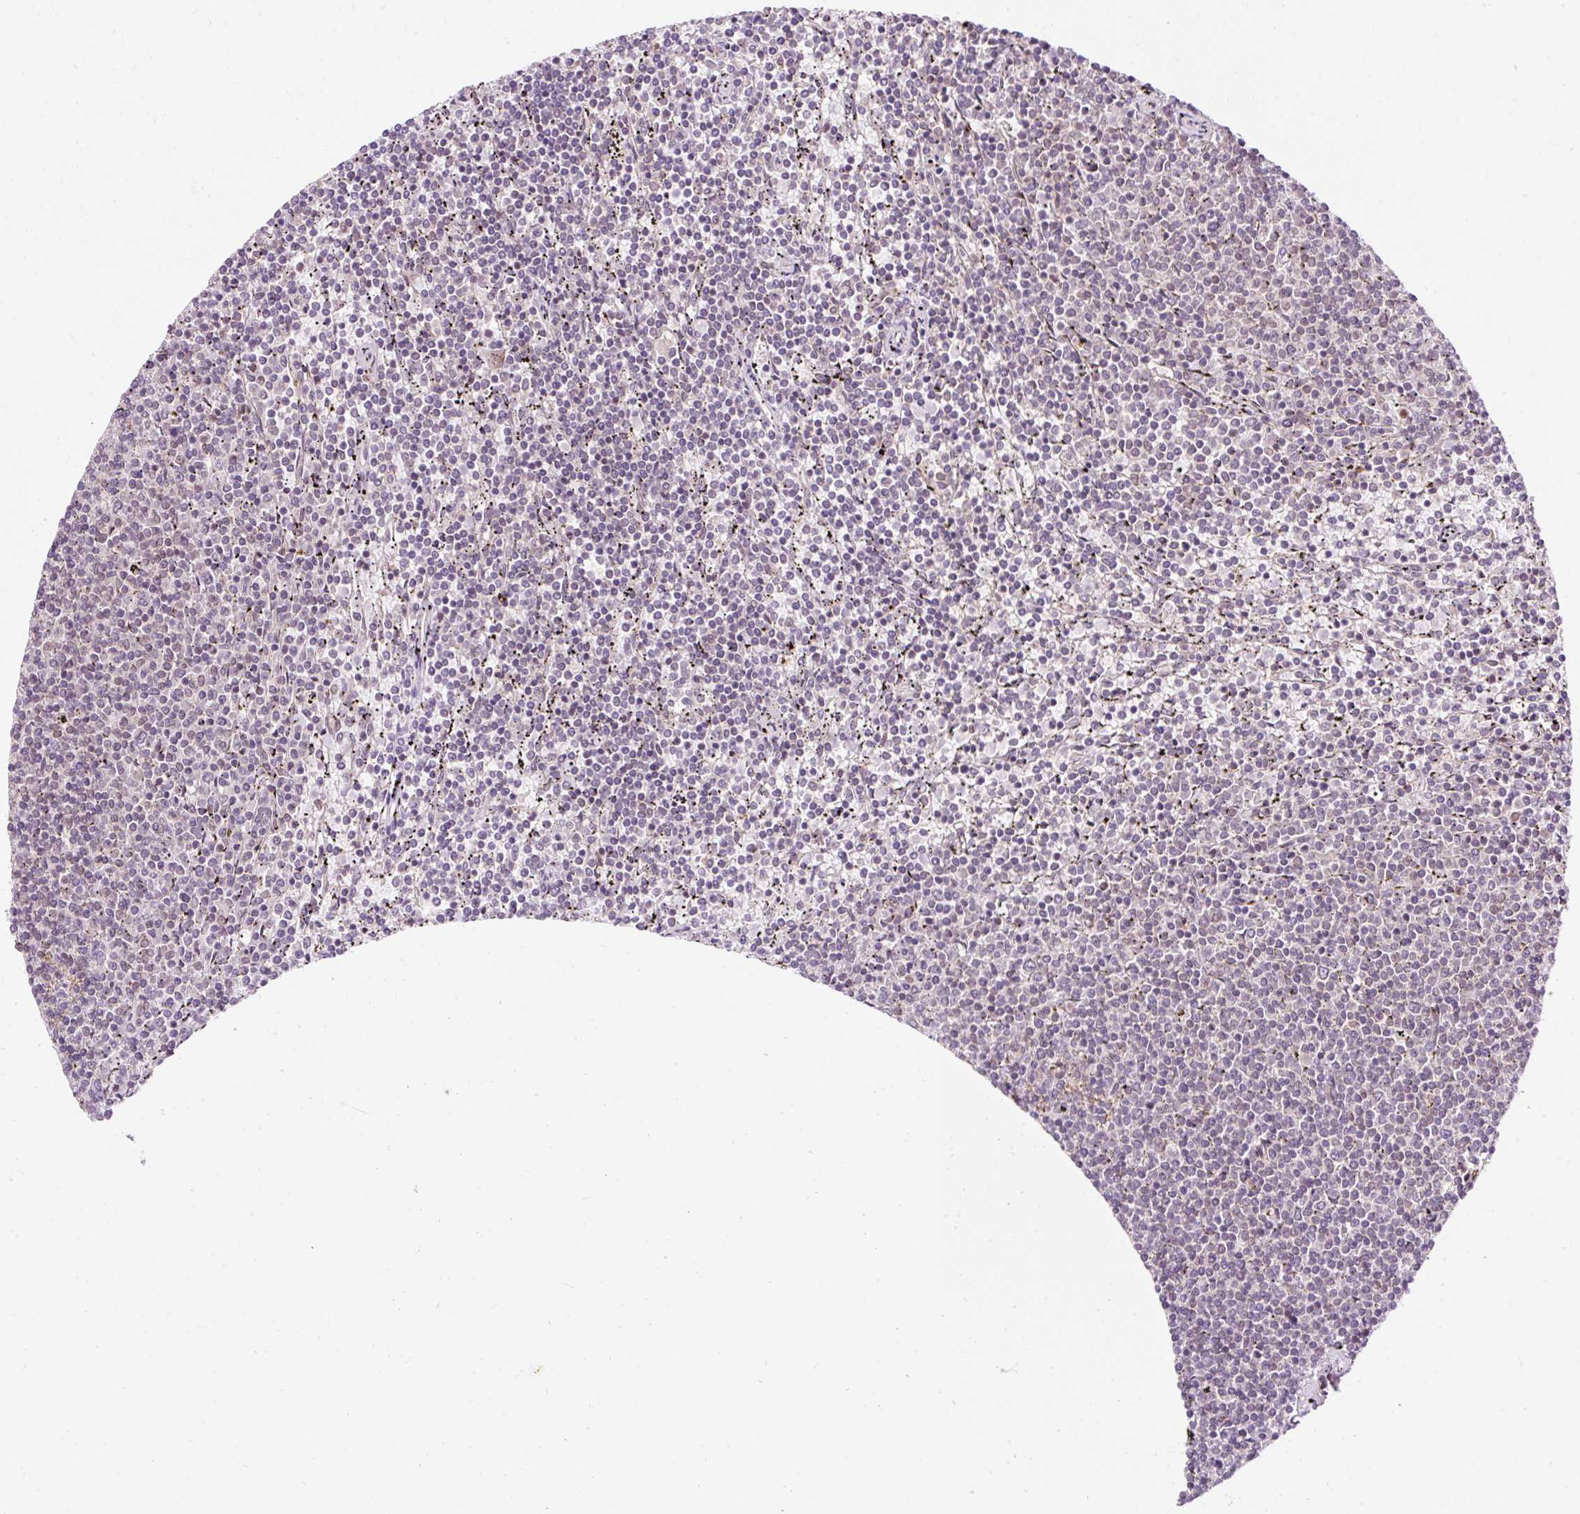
{"staining": {"intensity": "negative", "quantity": "none", "location": "none"}, "tissue": "lymphoma", "cell_type": "Tumor cells", "image_type": "cancer", "snomed": [{"axis": "morphology", "description": "Malignant lymphoma, non-Hodgkin's type, Low grade"}, {"axis": "topography", "description": "Spleen"}], "caption": "Immunohistochemistry image of human malignant lymphoma, non-Hodgkin's type (low-grade) stained for a protein (brown), which shows no expression in tumor cells.", "gene": "ZNF610", "patient": {"sex": "female", "age": 50}}